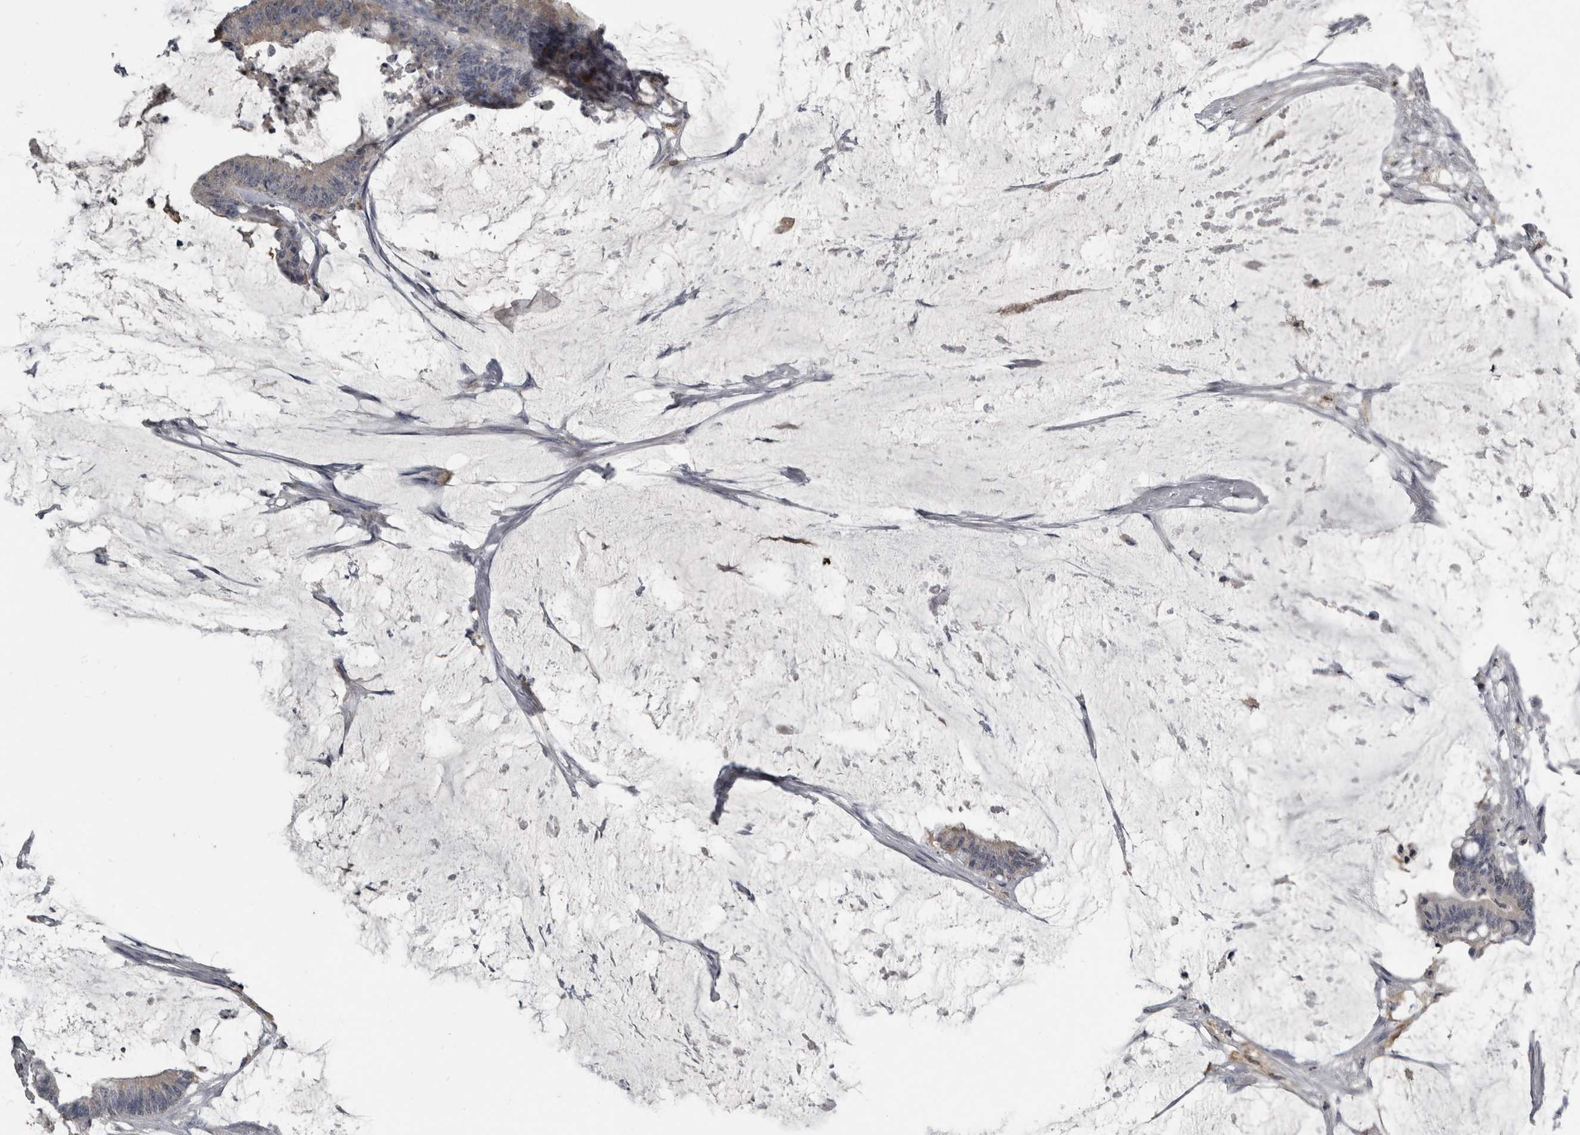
{"staining": {"intensity": "negative", "quantity": "none", "location": "none"}, "tissue": "colorectal cancer", "cell_type": "Tumor cells", "image_type": "cancer", "snomed": [{"axis": "morphology", "description": "Adenocarcinoma, NOS"}, {"axis": "topography", "description": "Rectum"}], "caption": "There is no significant expression in tumor cells of adenocarcinoma (colorectal).", "gene": "PIK3AP1", "patient": {"sex": "female", "age": 66}}